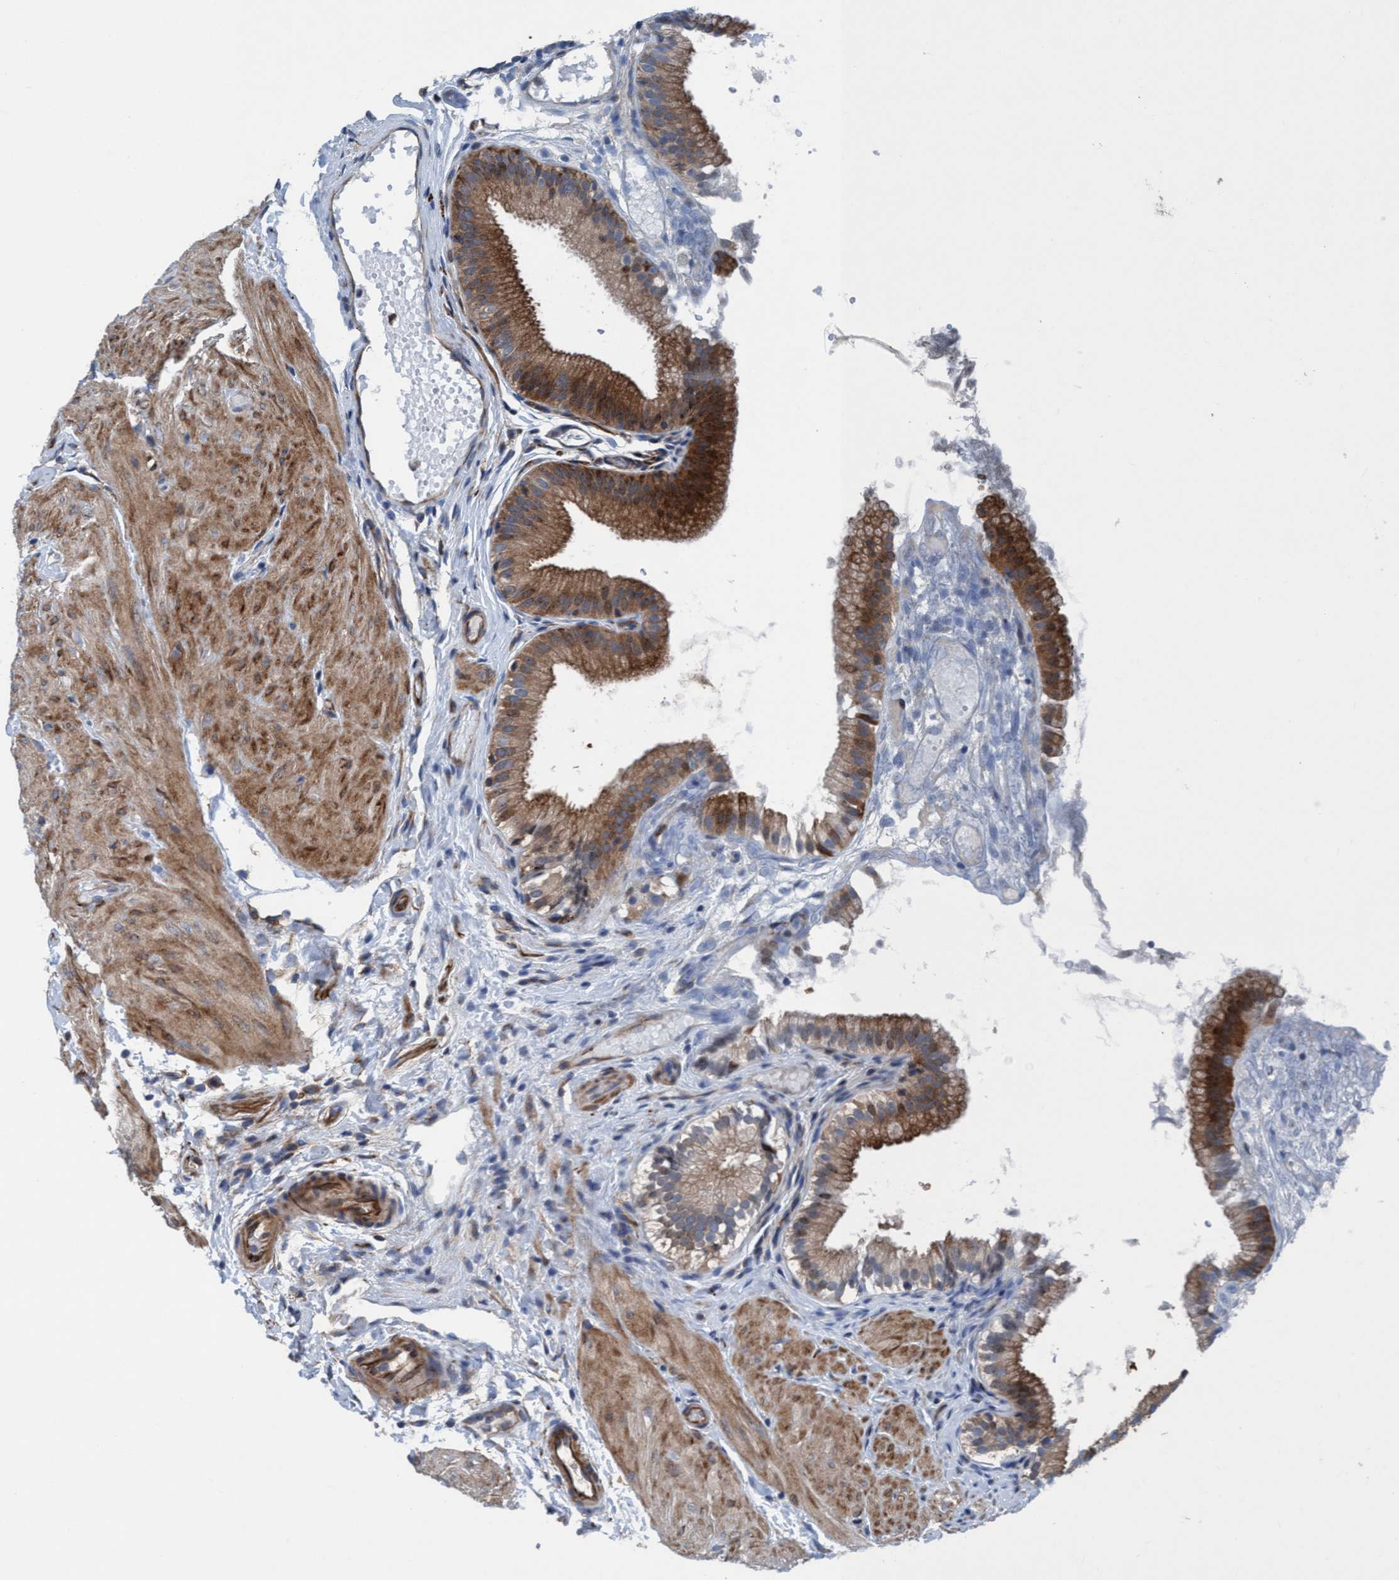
{"staining": {"intensity": "strong", "quantity": ">75%", "location": "cytoplasmic/membranous,nuclear"}, "tissue": "gallbladder", "cell_type": "Glandular cells", "image_type": "normal", "snomed": [{"axis": "morphology", "description": "Normal tissue, NOS"}, {"axis": "topography", "description": "Gallbladder"}], "caption": "Immunohistochemistry of benign gallbladder reveals high levels of strong cytoplasmic/membranous,nuclear expression in about >75% of glandular cells. (IHC, brightfield microscopy, high magnification).", "gene": "NMT1", "patient": {"sex": "female", "age": 26}}